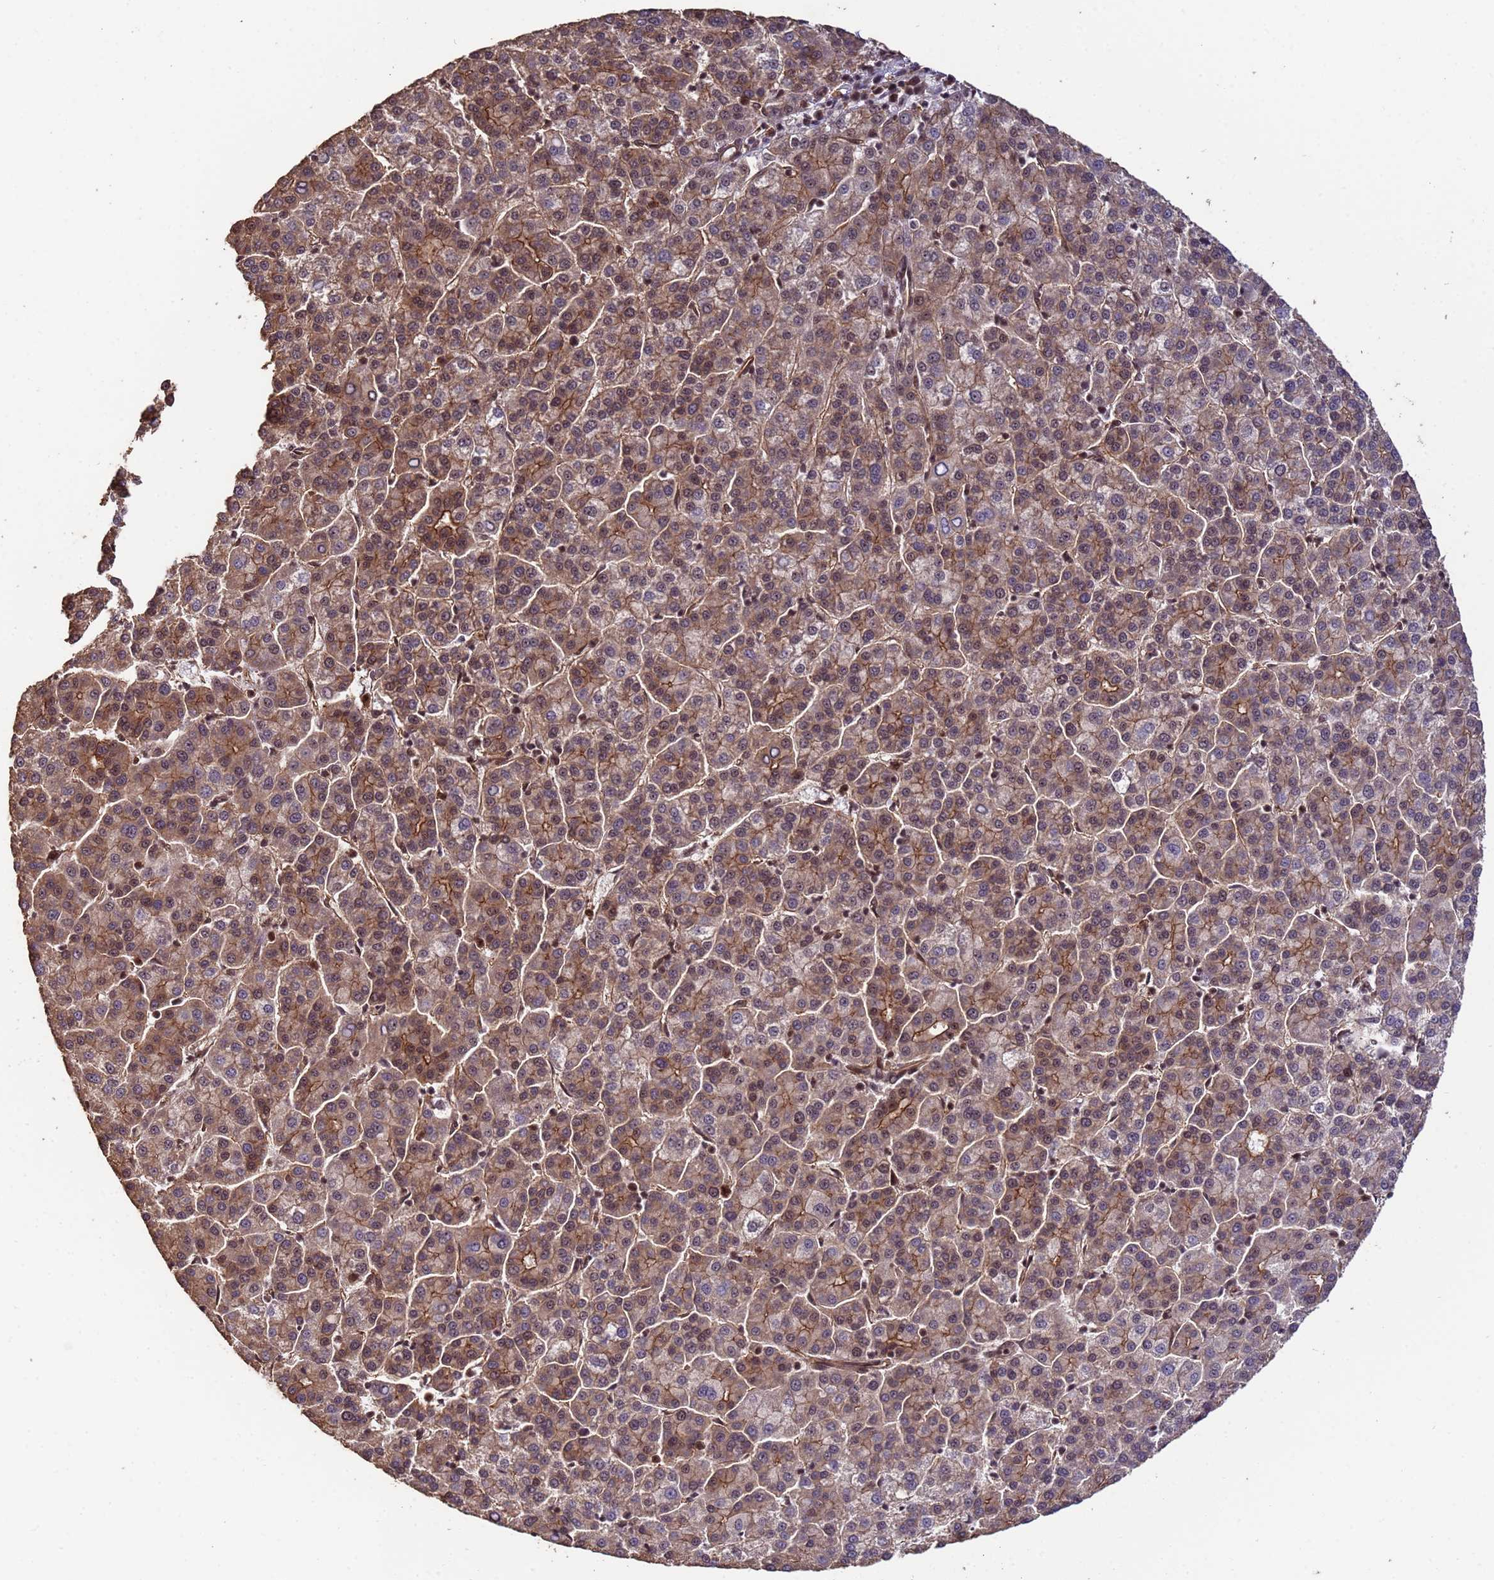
{"staining": {"intensity": "moderate", "quantity": "25%-75%", "location": "cytoplasmic/membranous"}, "tissue": "liver cancer", "cell_type": "Tumor cells", "image_type": "cancer", "snomed": [{"axis": "morphology", "description": "Carcinoma, Hepatocellular, NOS"}, {"axis": "topography", "description": "Liver"}], "caption": "This image demonstrates immunohistochemistry (IHC) staining of liver cancer, with medium moderate cytoplasmic/membranous expression in about 25%-75% of tumor cells.", "gene": "SYF2", "patient": {"sex": "female", "age": 58}}